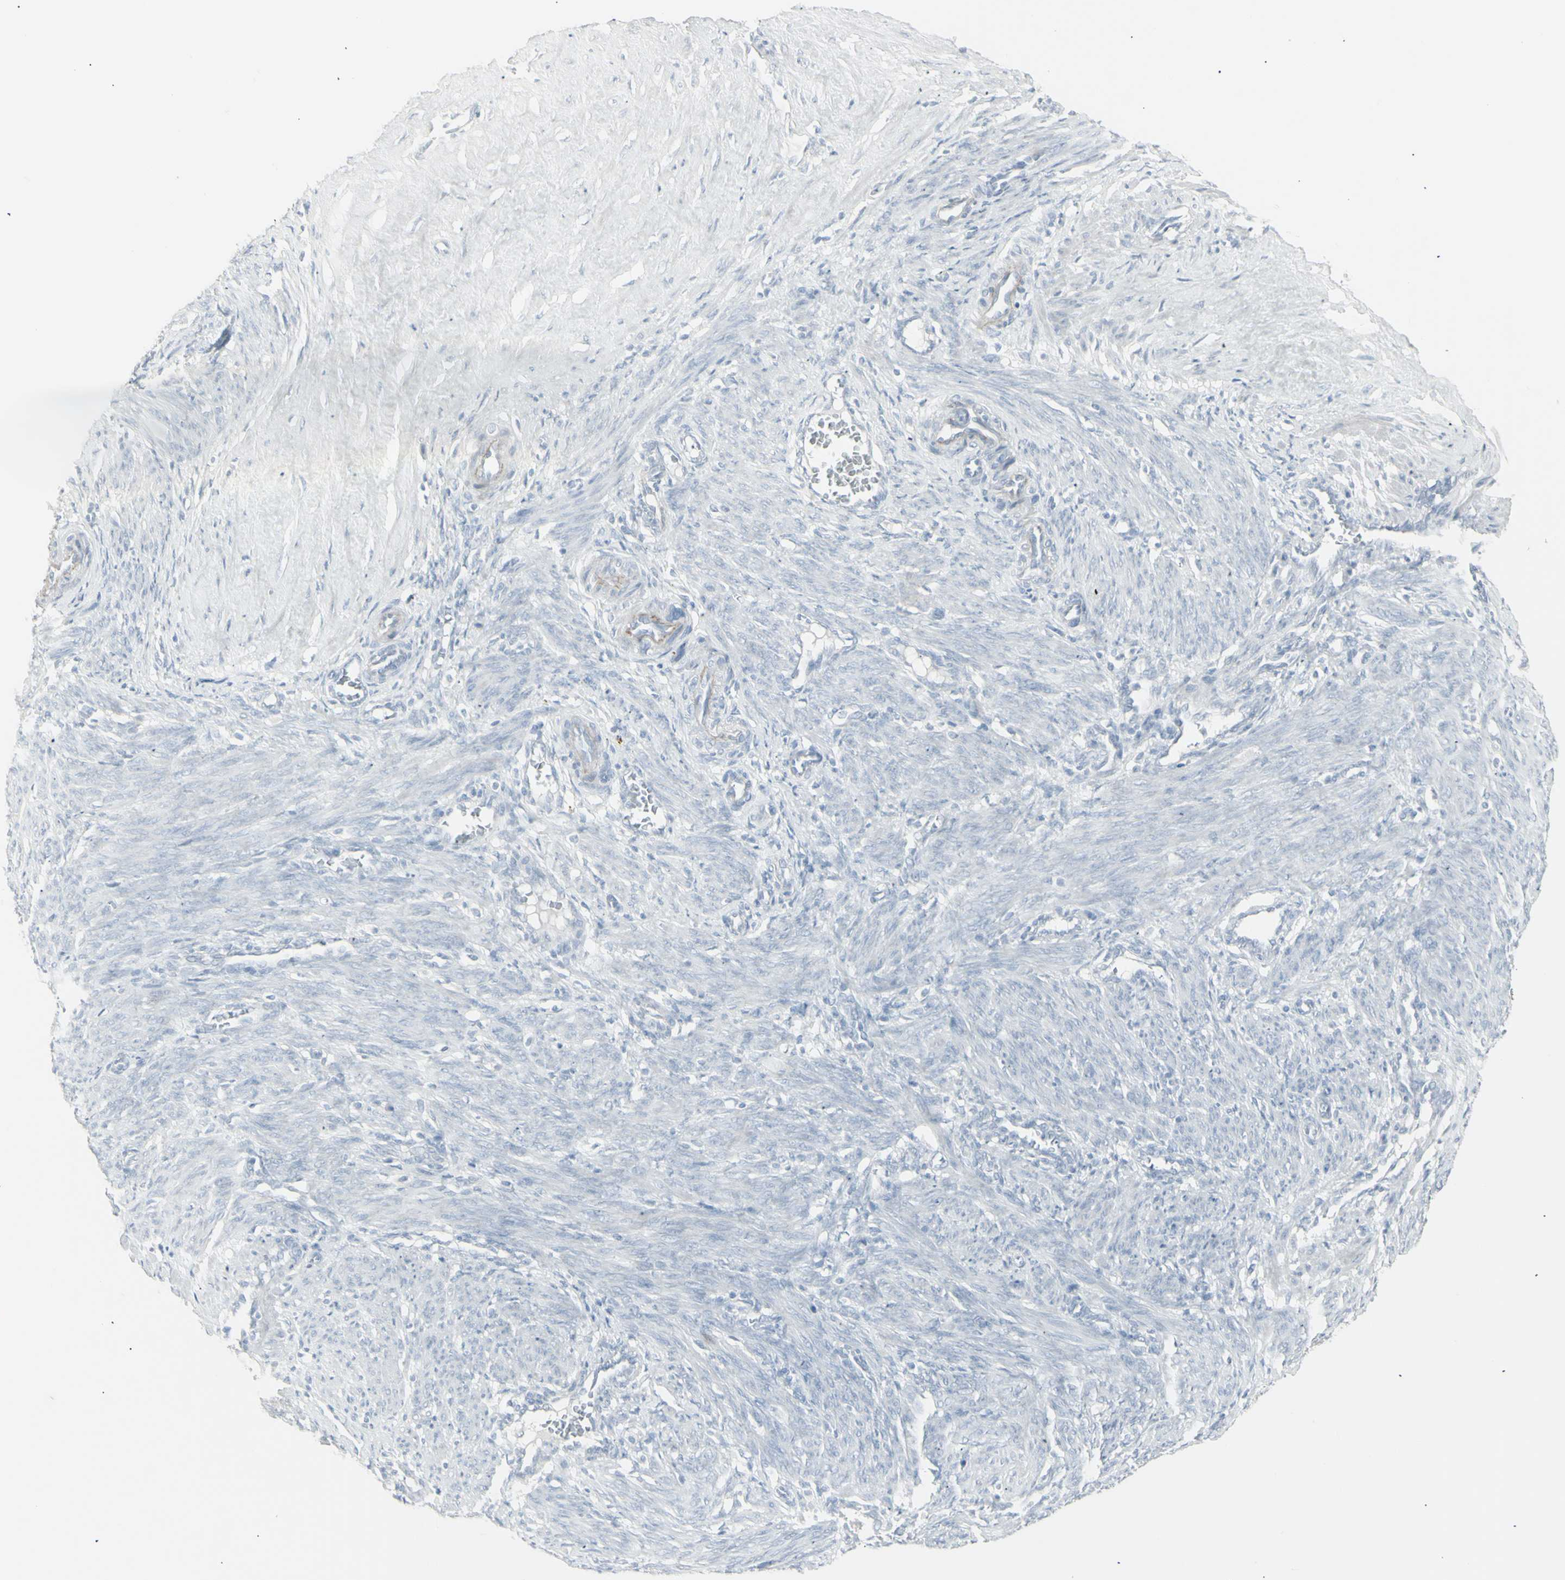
{"staining": {"intensity": "negative", "quantity": "none", "location": "none"}, "tissue": "smooth muscle", "cell_type": "Smooth muscle cells", "image_type": "normal", "snomed": [{"axis": "morphology", "description": "Normal tissue, NOS"}, {"axis": "topography", "description": "Endometrium"}], "caption": "The image reveals no staining of smooth muscle cells in unremarkable smooth muscle. (DAB immunohistochemistry, high magnification).", "gene": "YBX2", "patient": {"sex": "female", "age": 33}}